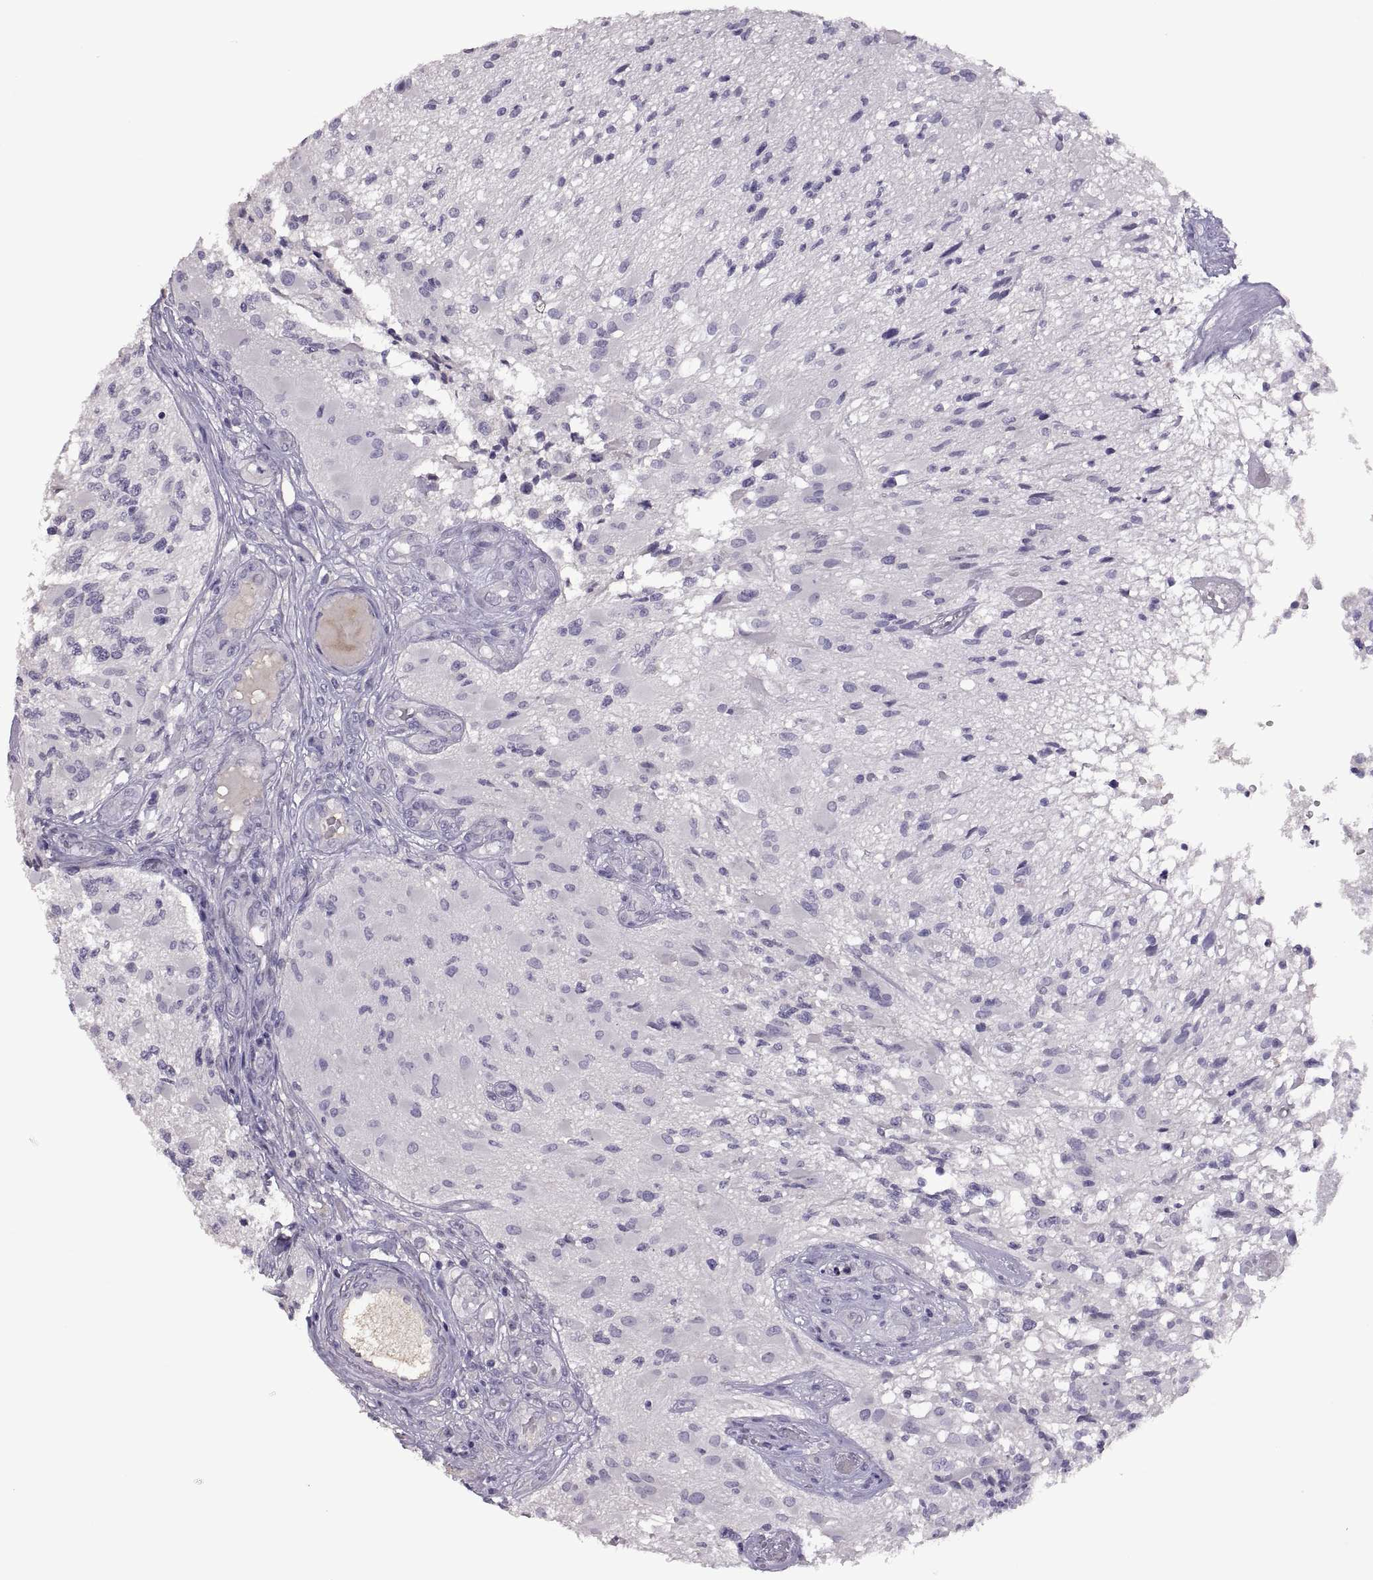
{"staining": {"intensity": "negative", "quantity": "none", "location": "none"}, "tissue": "glioma", "cell_type": "Tumor cells", "image_type": "cancer", "snomed": [{"axis": "morphology", "description": "Glioma, malignant, High grade"}, {"axis": "topography", "description": "Brain"}], "caption": "The immunohistochemistry (IHC) image has no significant positivity in tumor cells of malignant glioma (high-grade) tissue.", "gene": "TBX19", "patient": {"sex": "female", "age": 63}}